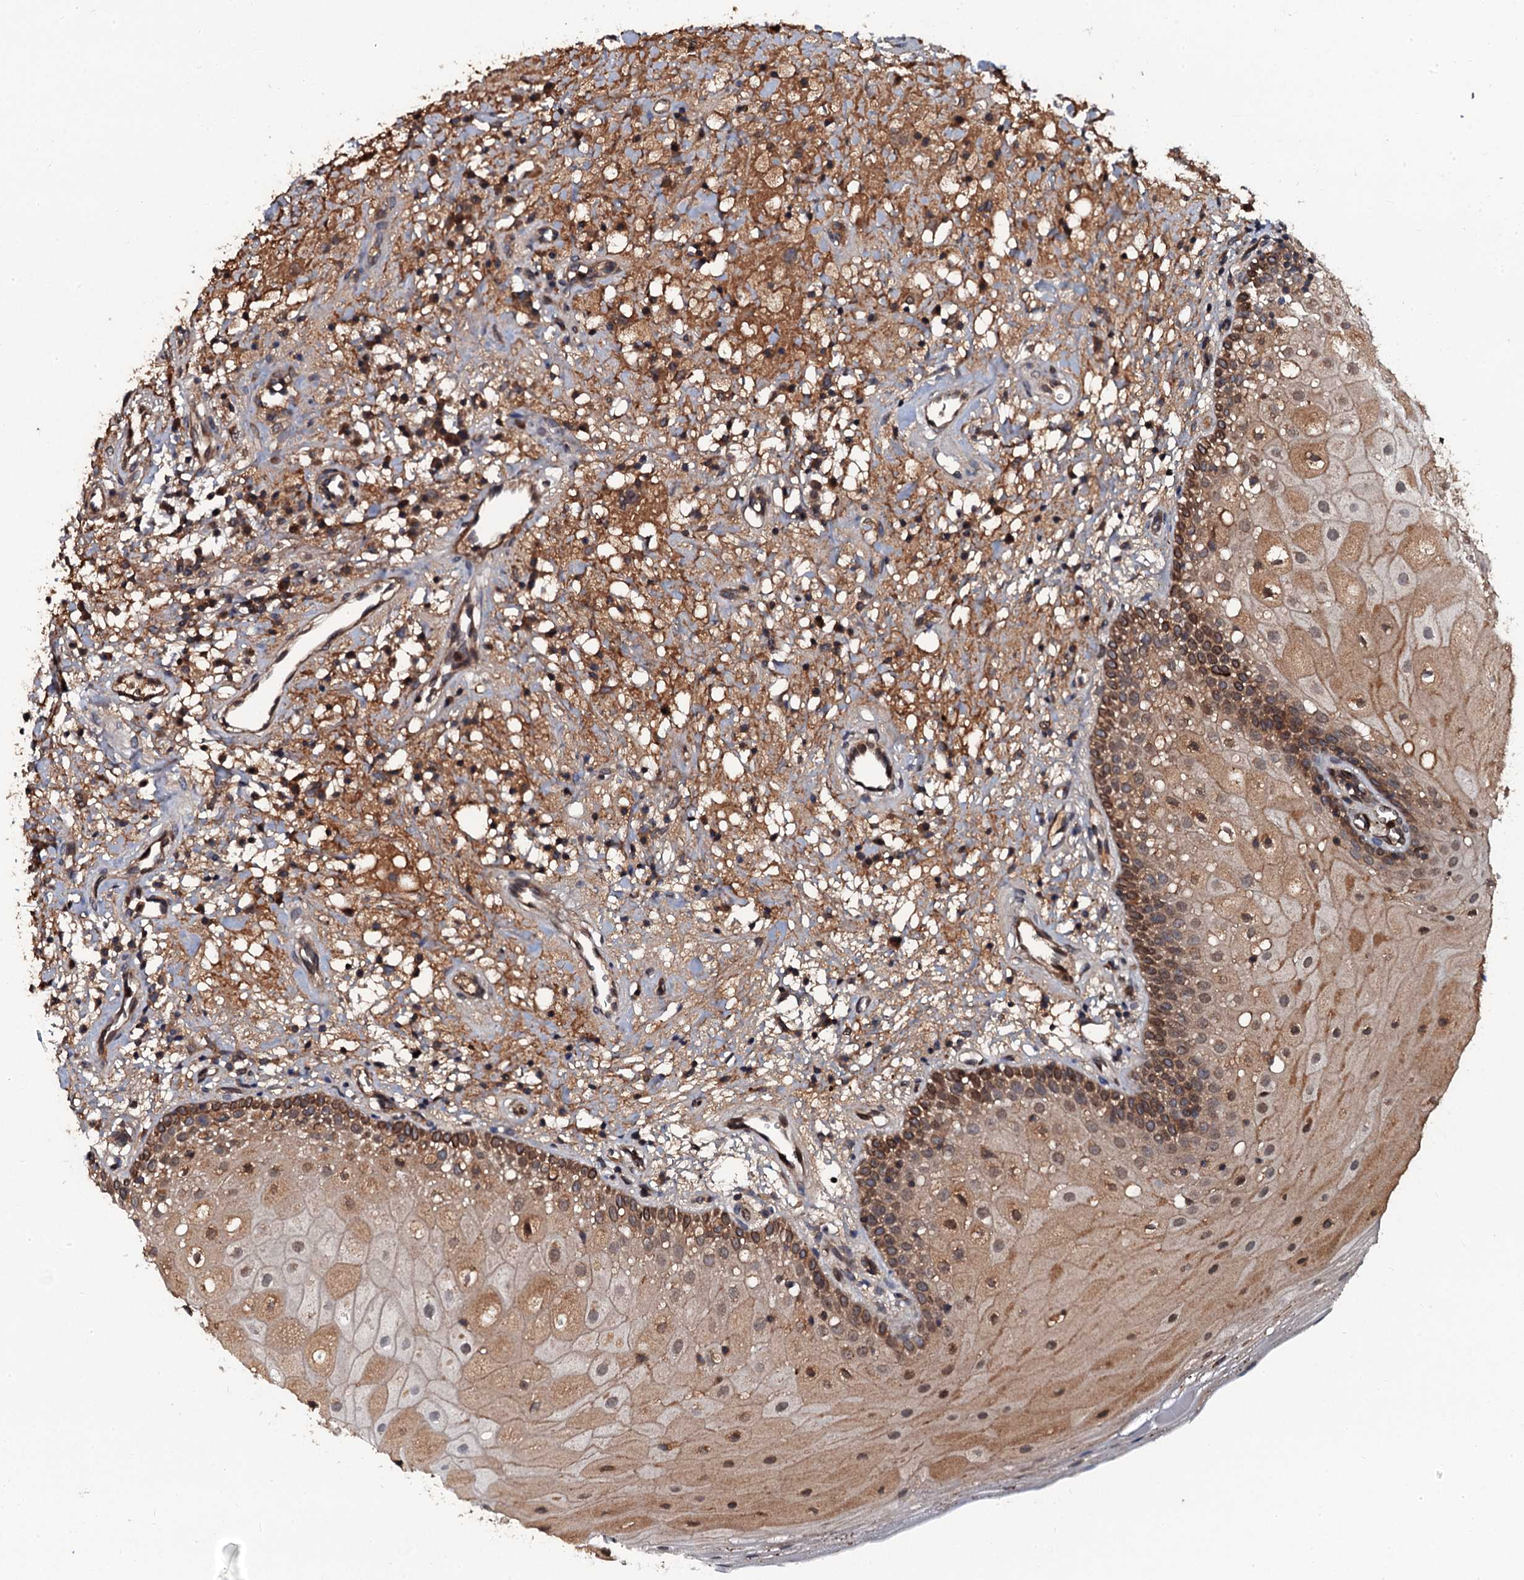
{"staining": {"intensity": "moderate", "quantity": "25%-75%", "location": "cytoplasmic/membranous,nuclear"}, "tissue": "oral mucosa", "cell_type": "Squamous epithelial cells", "image_type": "normal", "snomed": [{"axis": "morphology", "description": "Normal tissue, NOS"}, {"axis": "topography", "description": "Oral tissue"}], "caption": "Brown immunohistochemical staining in benign oral mucosa exhibits moderate cytoplasmic/membranous,nuclear expression in approximately 25%-75% of squamous epithelial cells. The staining was performed using DAB, with brown indicating positive protein expression. Nuclei are stained blue with hematoxylin.", "gene": "N4BP1", "patient": {"sex": "male", "age": 74}}